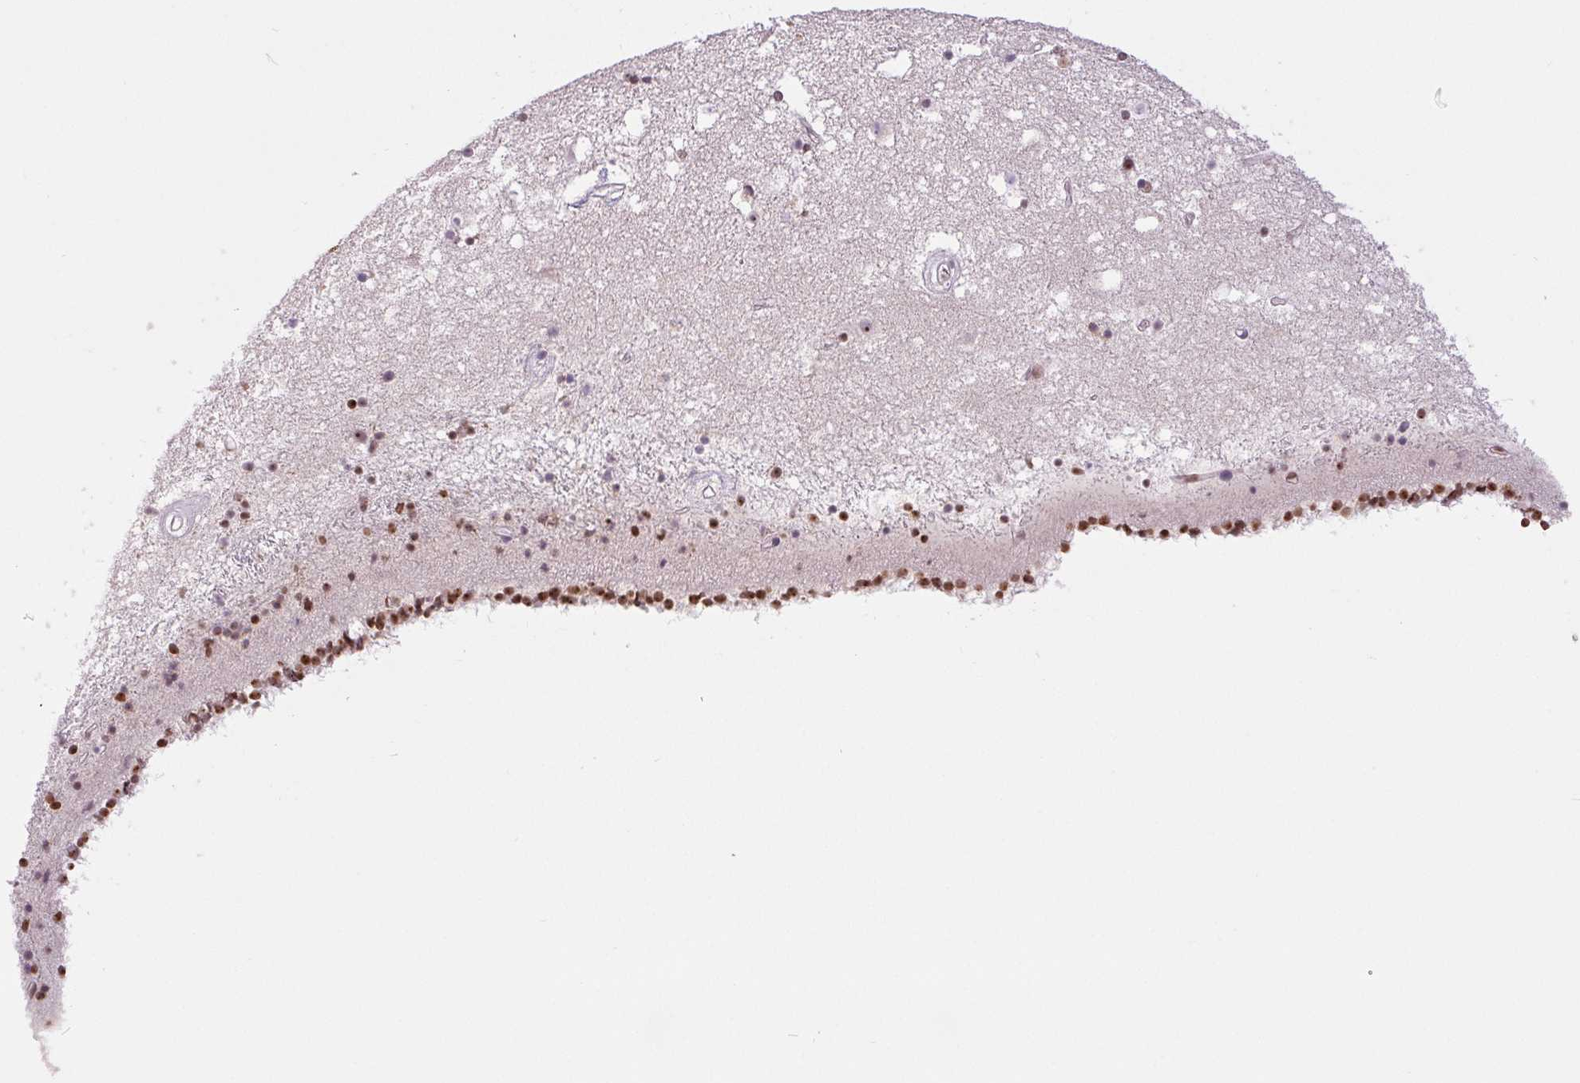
{"staining": {"intensity": "moderate", "quantity": "25%-75%", "location": "nuclear"}, "tissue": "caudate", "cell_type": "Glial cells", "image_type": "normal", "snomed": [{"axis": "morphology", "description": "Normal tissue, NOS"}, {"axis": "topography", "description": "Lateral ventricle wall"}], "caption": "The immunohistochemical stain shows moderate nuclear positivity in glial cells of normal caudate.", "gene": "SMIM6", "patient": {"sex": "female", "age": 71}}